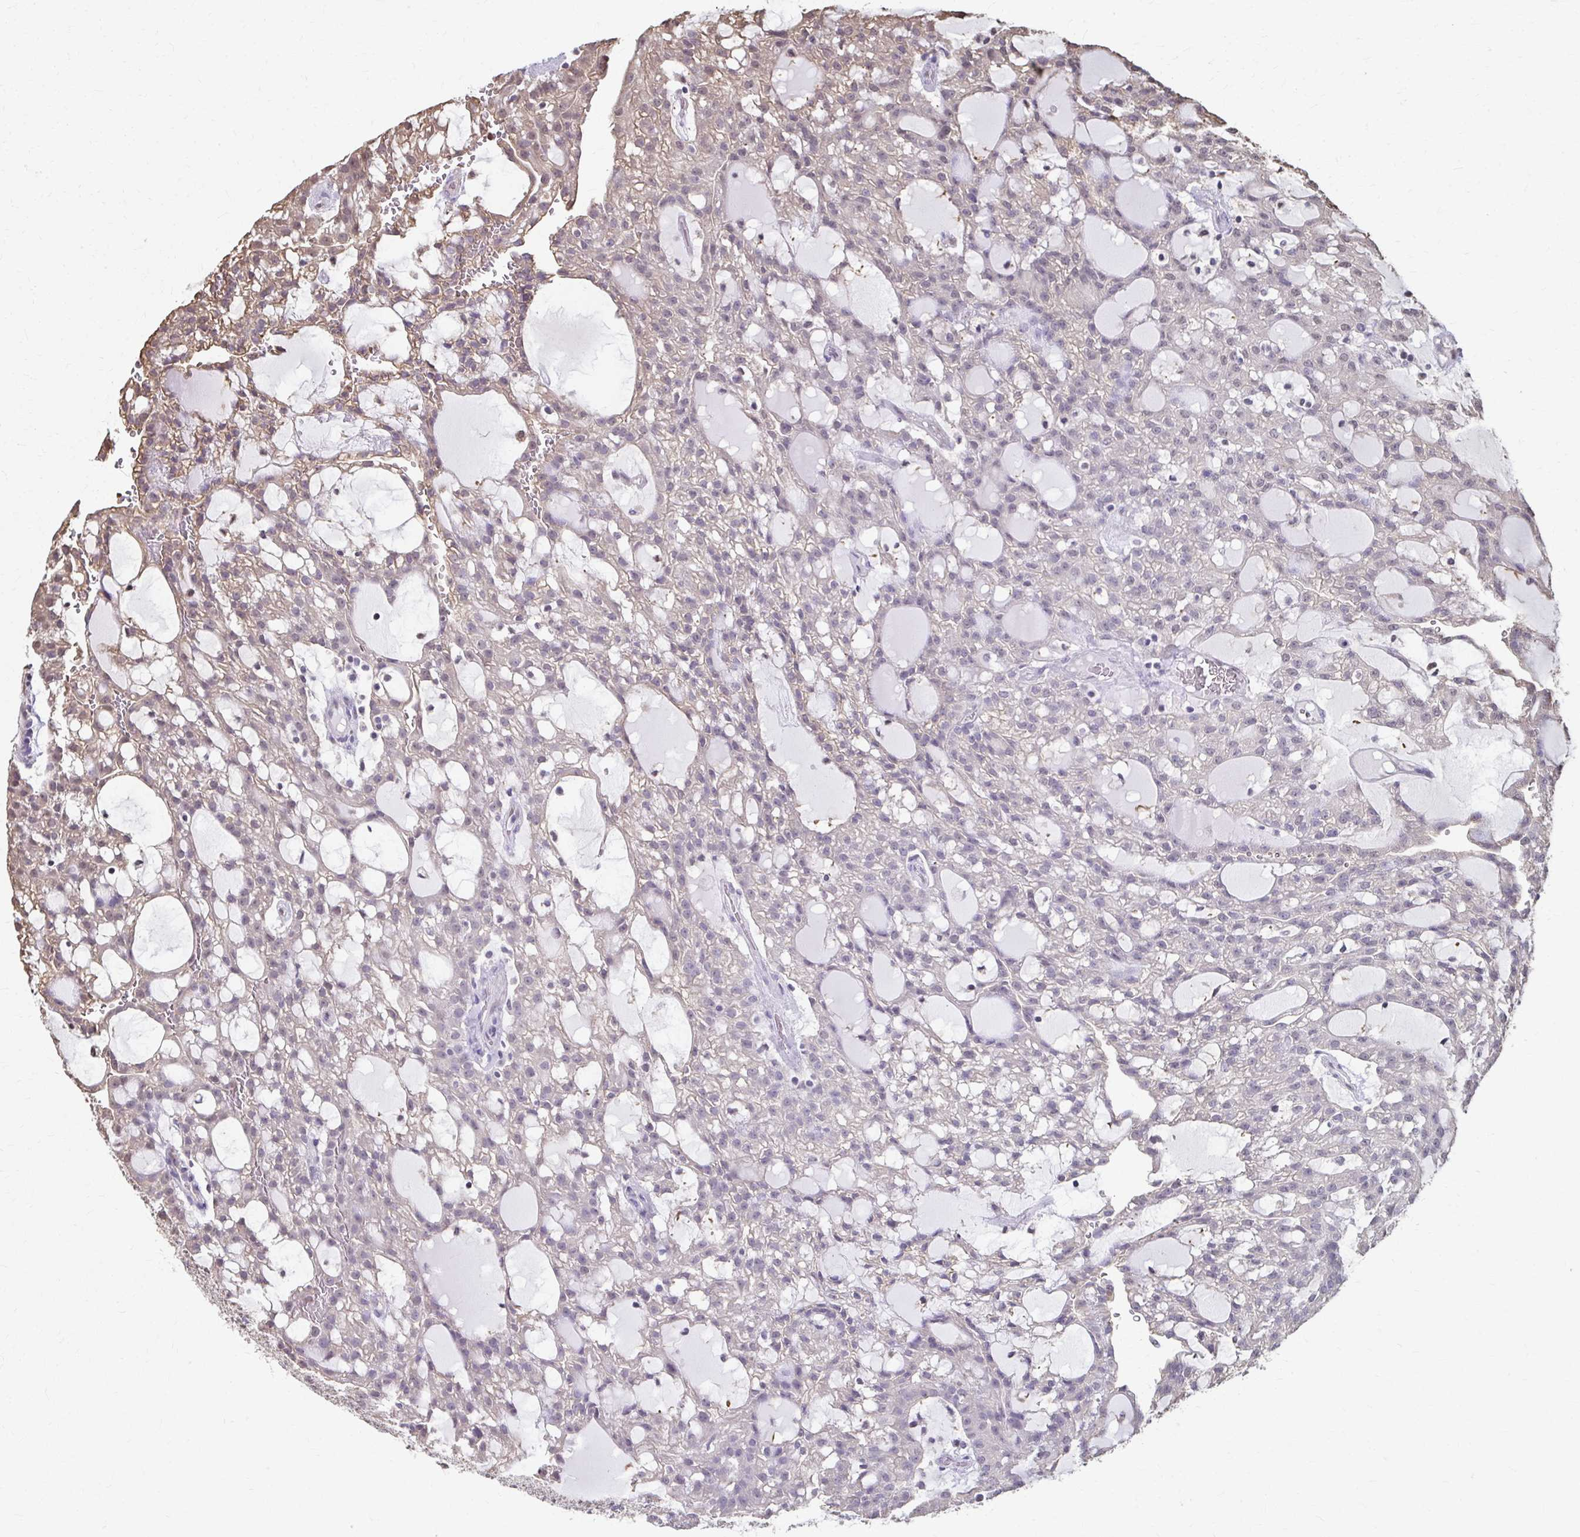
{"staining": {"intensity": "negative", "quantity": "none", "location": "none"}, "tissue": "renal cancer", "cell_type": "Tumor cells", "image_type": "cancer", "snomed": [{"axis": "morphology", "description": "Adenocarcinoma, NOS"}, {"axis": "topography", "description": "Kidney"}], "caption": "A micrograph of renal adenocarcinoma stained for a protein demonstrates no brown staining in tumor cells.", "gene": "ING4", "patient": {"sex": "male", "age": 63}}